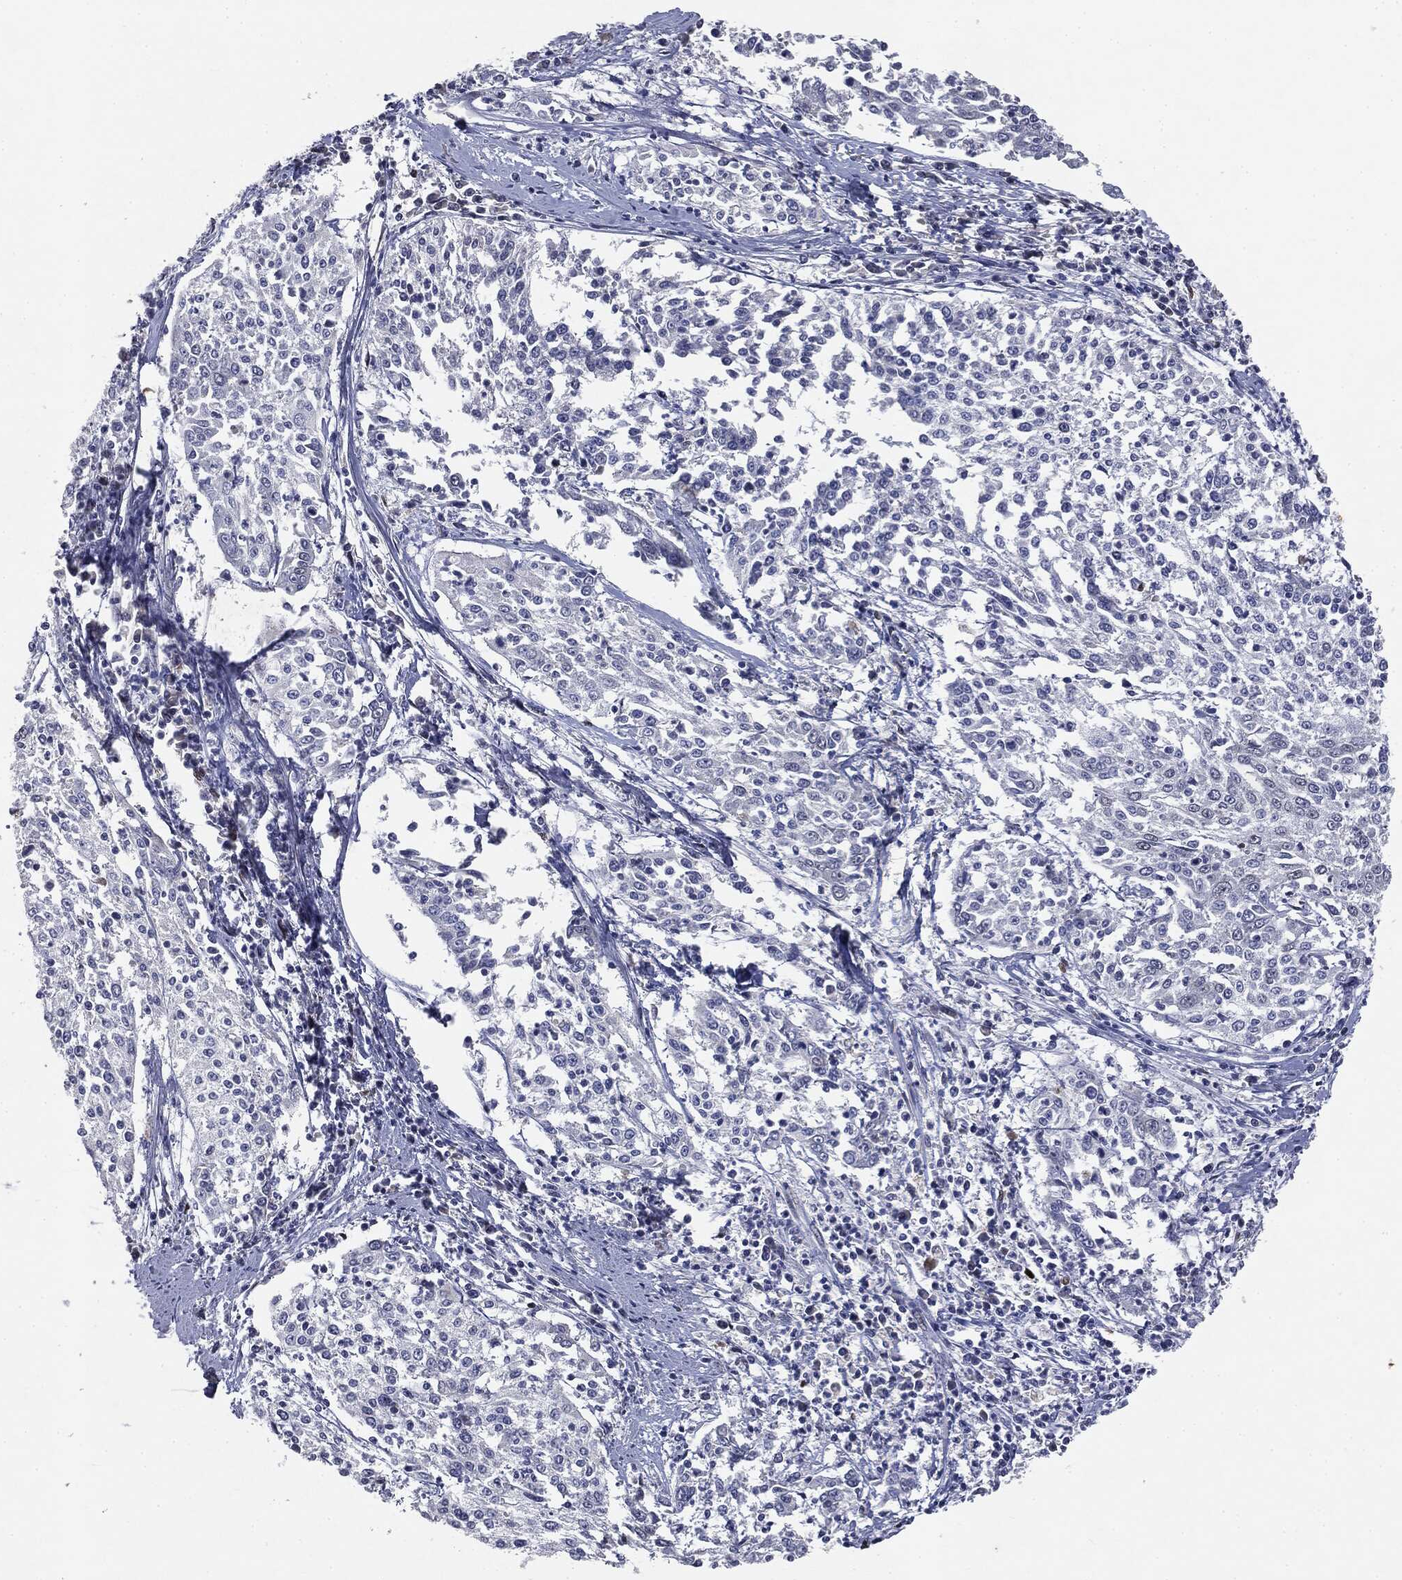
{"staining": {"intensity": "negative", "quantity": "none", "location": "none"}, "tissue": "cervical cancer", "cell_type": "Tumor cells", "image_type": "cancer", "snomed": [{"axis": "morphology", "description": "Squamous cell carcinoma, NOS"}, {"axis": "topography", "description": "Cervix"}], "caption": "Human cervical squamous cell carcinoma stained for a protein using immunohistochemistry (IHC) shows no expression in tumor cells.", "gene": "CASD1", "patient": {"sex": "female", "age": 41}}